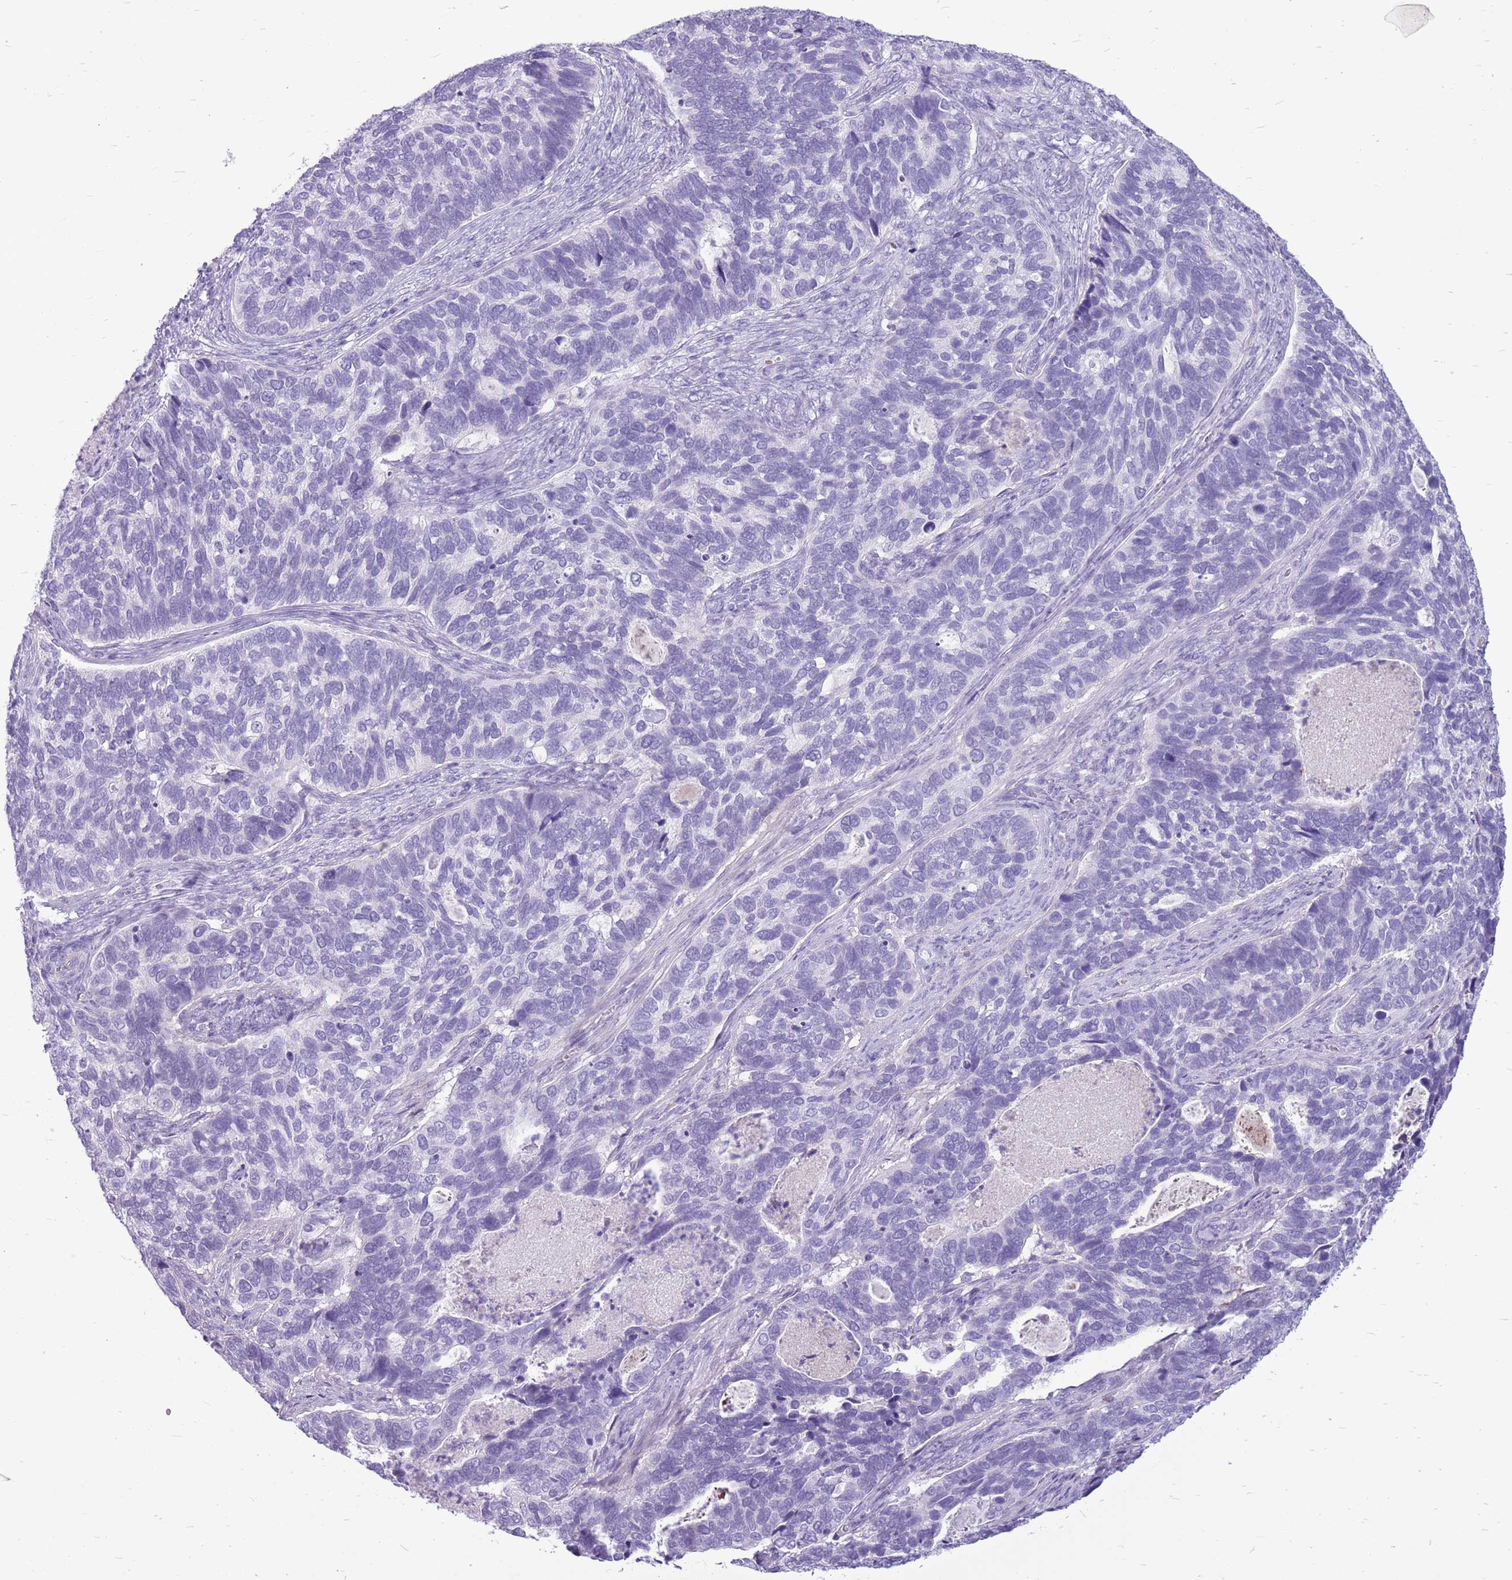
{"staining": {"intensity": "negative", "quantity": "none", "location": "none"}, "tissue": "cervical cancer", "cell_type": "Tumor cells", "image_type": "cancer", "snomed": [{"axis": "morphology", "description": "Squamous cell carcinoma, NOS"}, {"axis": "topography", "description": "Cervix"}], "caption": "There is no significant expression in tumor cells of cervical cancer (squamous cell carcinoma).", "gene": "ZNF425", "patient": {"sex": "female", "age": 38}}